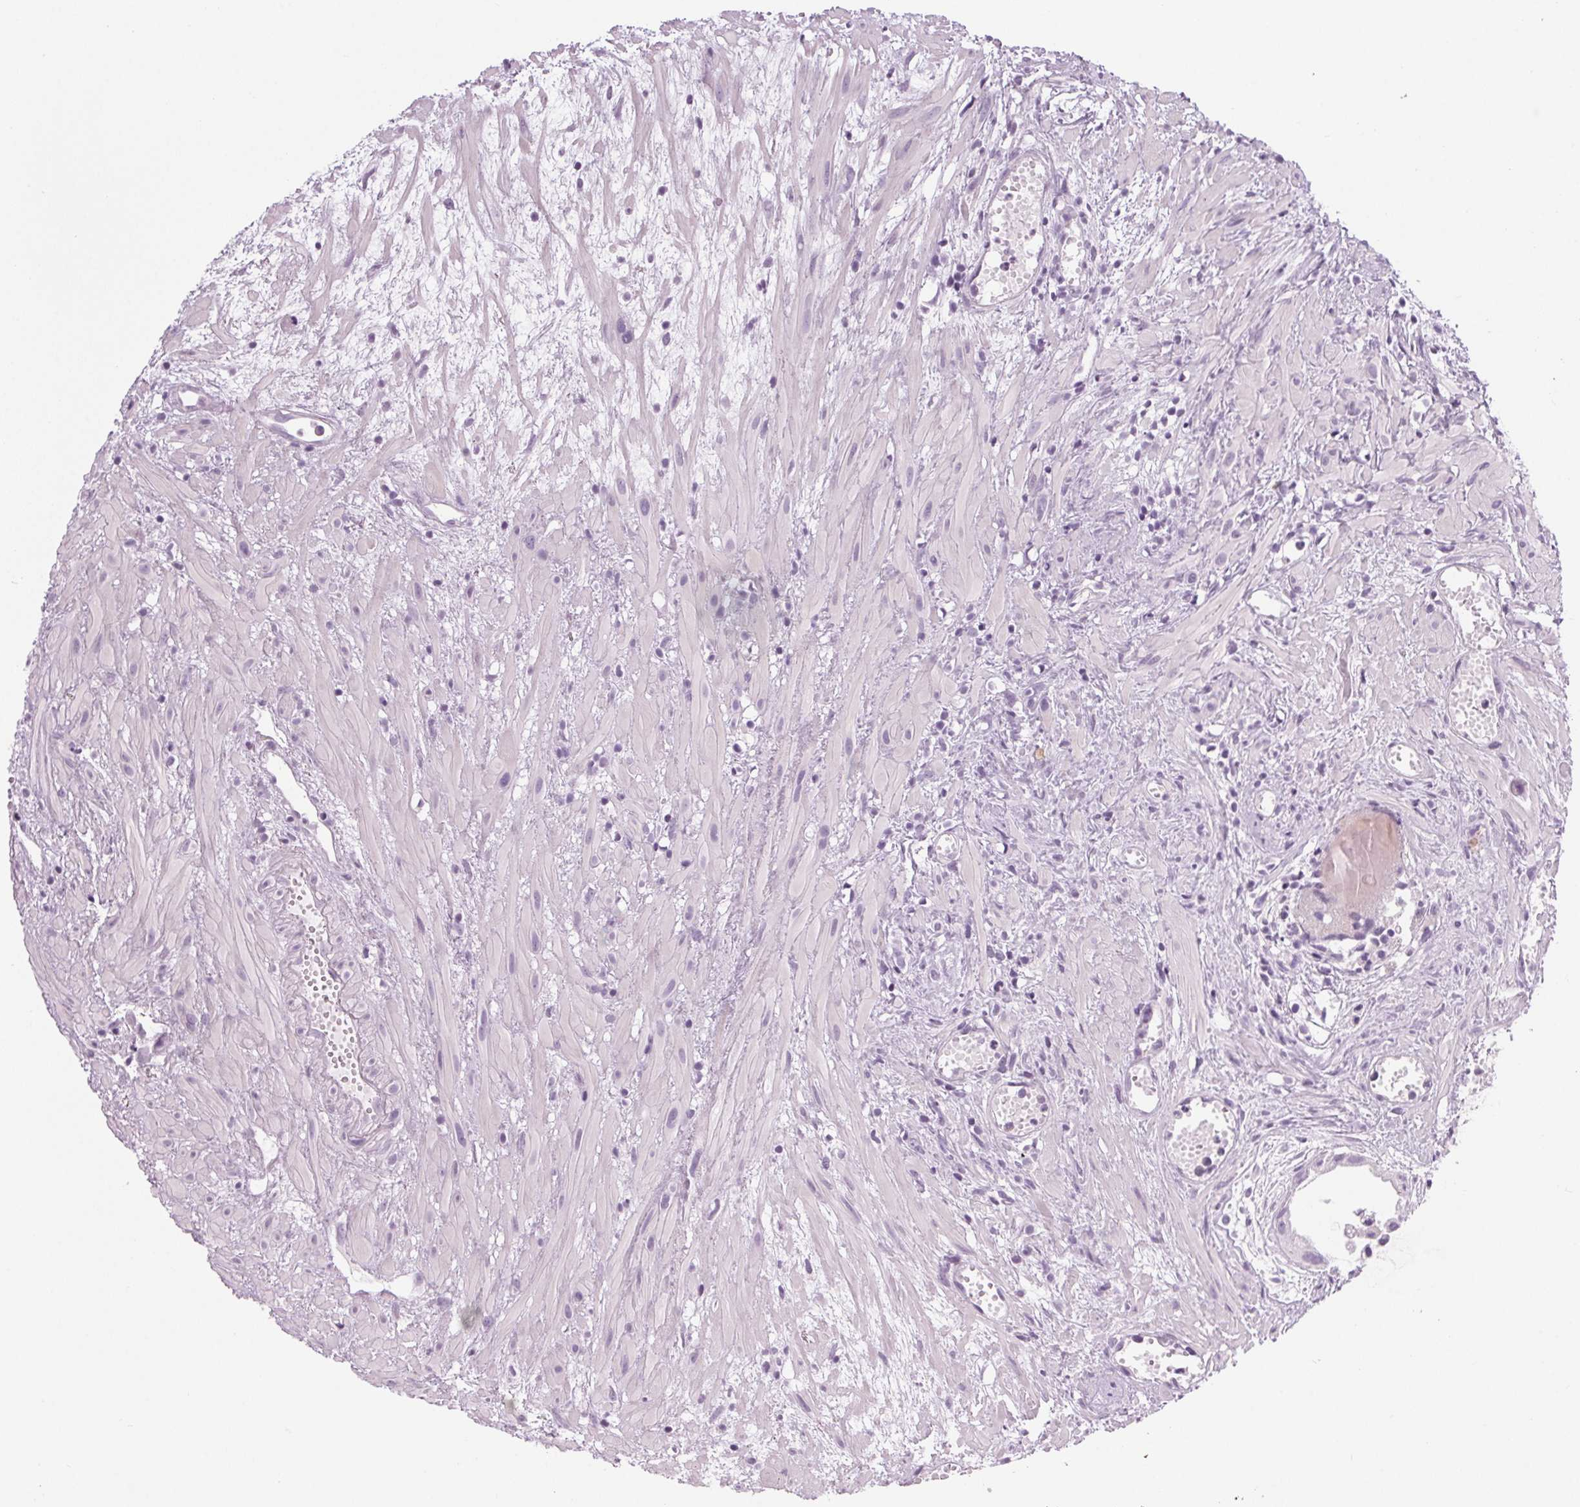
{"staining": {"intensity": "negative", "quantity": "none", "location": "none"}, "tissue": "prostate cancer", "cell_type": "Tumor cells", "image_type": "cancer", "snomed": [{"axis": "morphology", "description": "Adenocarcinoma, High grade"}, {"axis": "topography", "description": "Prostate"}], "caption": "High magnification brightfield microscopy of high-grade adenocarcinoma (prostate) stained with DAB (brown) and counterstained with hematoxylin (blue): tumor cells show no significant expression. The staining was performed using DAB (3,3'-diaminobenzidine) to visualize the protein expression in brown, while the nuclei were stained in blue with hematoxylin (Magnification: 20x).", "gene": "LRP2", "patient": {"sex": "male", "age": 79}}